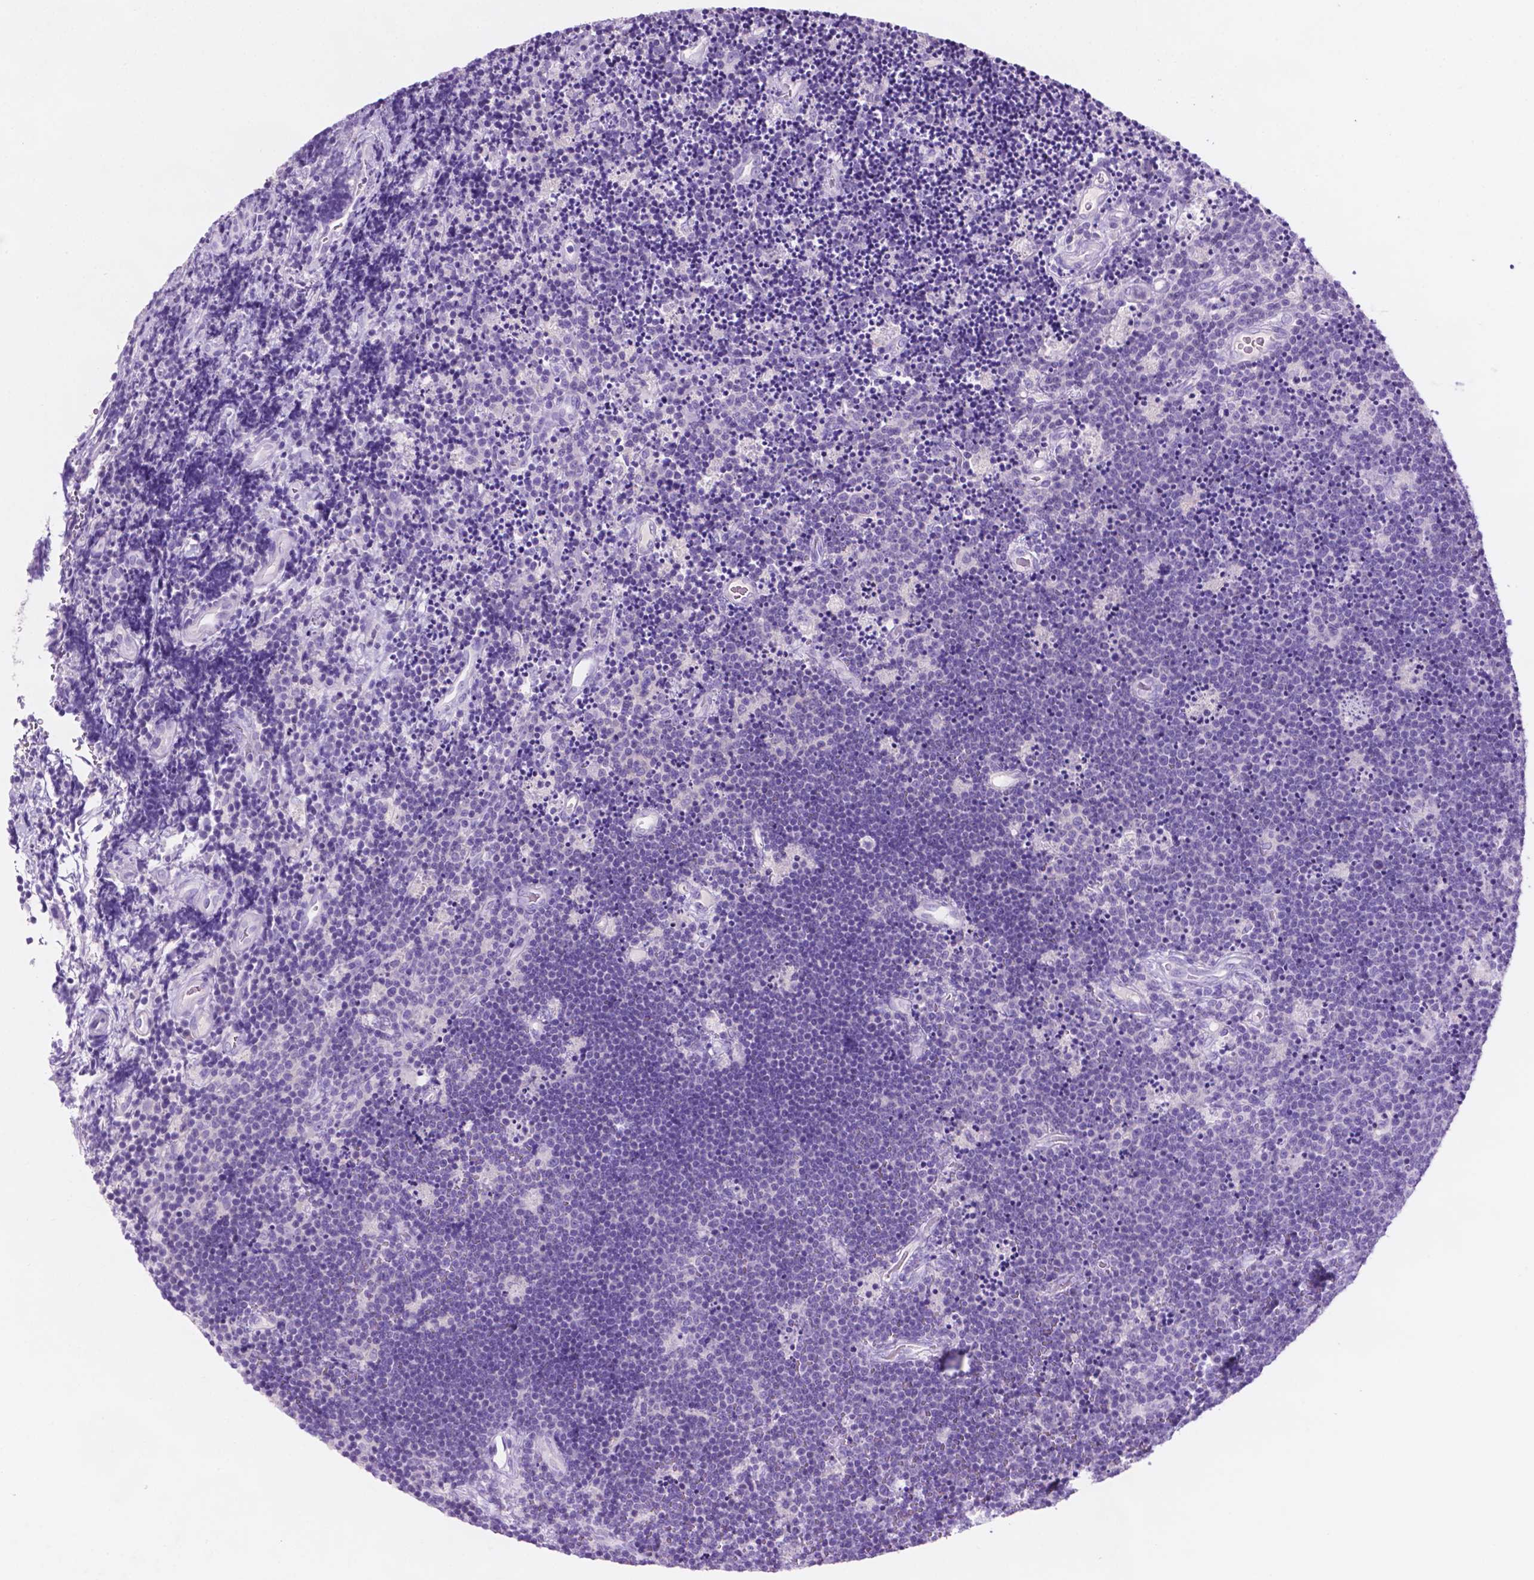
{"staining": {"intensity": "negative", "quantity": "none", "location": "none"}, "tissue": "lymphoma", "cell_type": "Tumor cells", "image_type": "cancer", "snomed": [{"axis": "morphology", "description": "Malignant lymphoma, non-Hodgkin's type, Low grade"}, {"axis": "topography", "description": "Brain"}], "caption": "This is a photomicrograph of IHC staining of lymphoma, which shows no staining in tumor cells.", "gene": "POU4F1", "patient": {"sex": "female", "age": 66}}